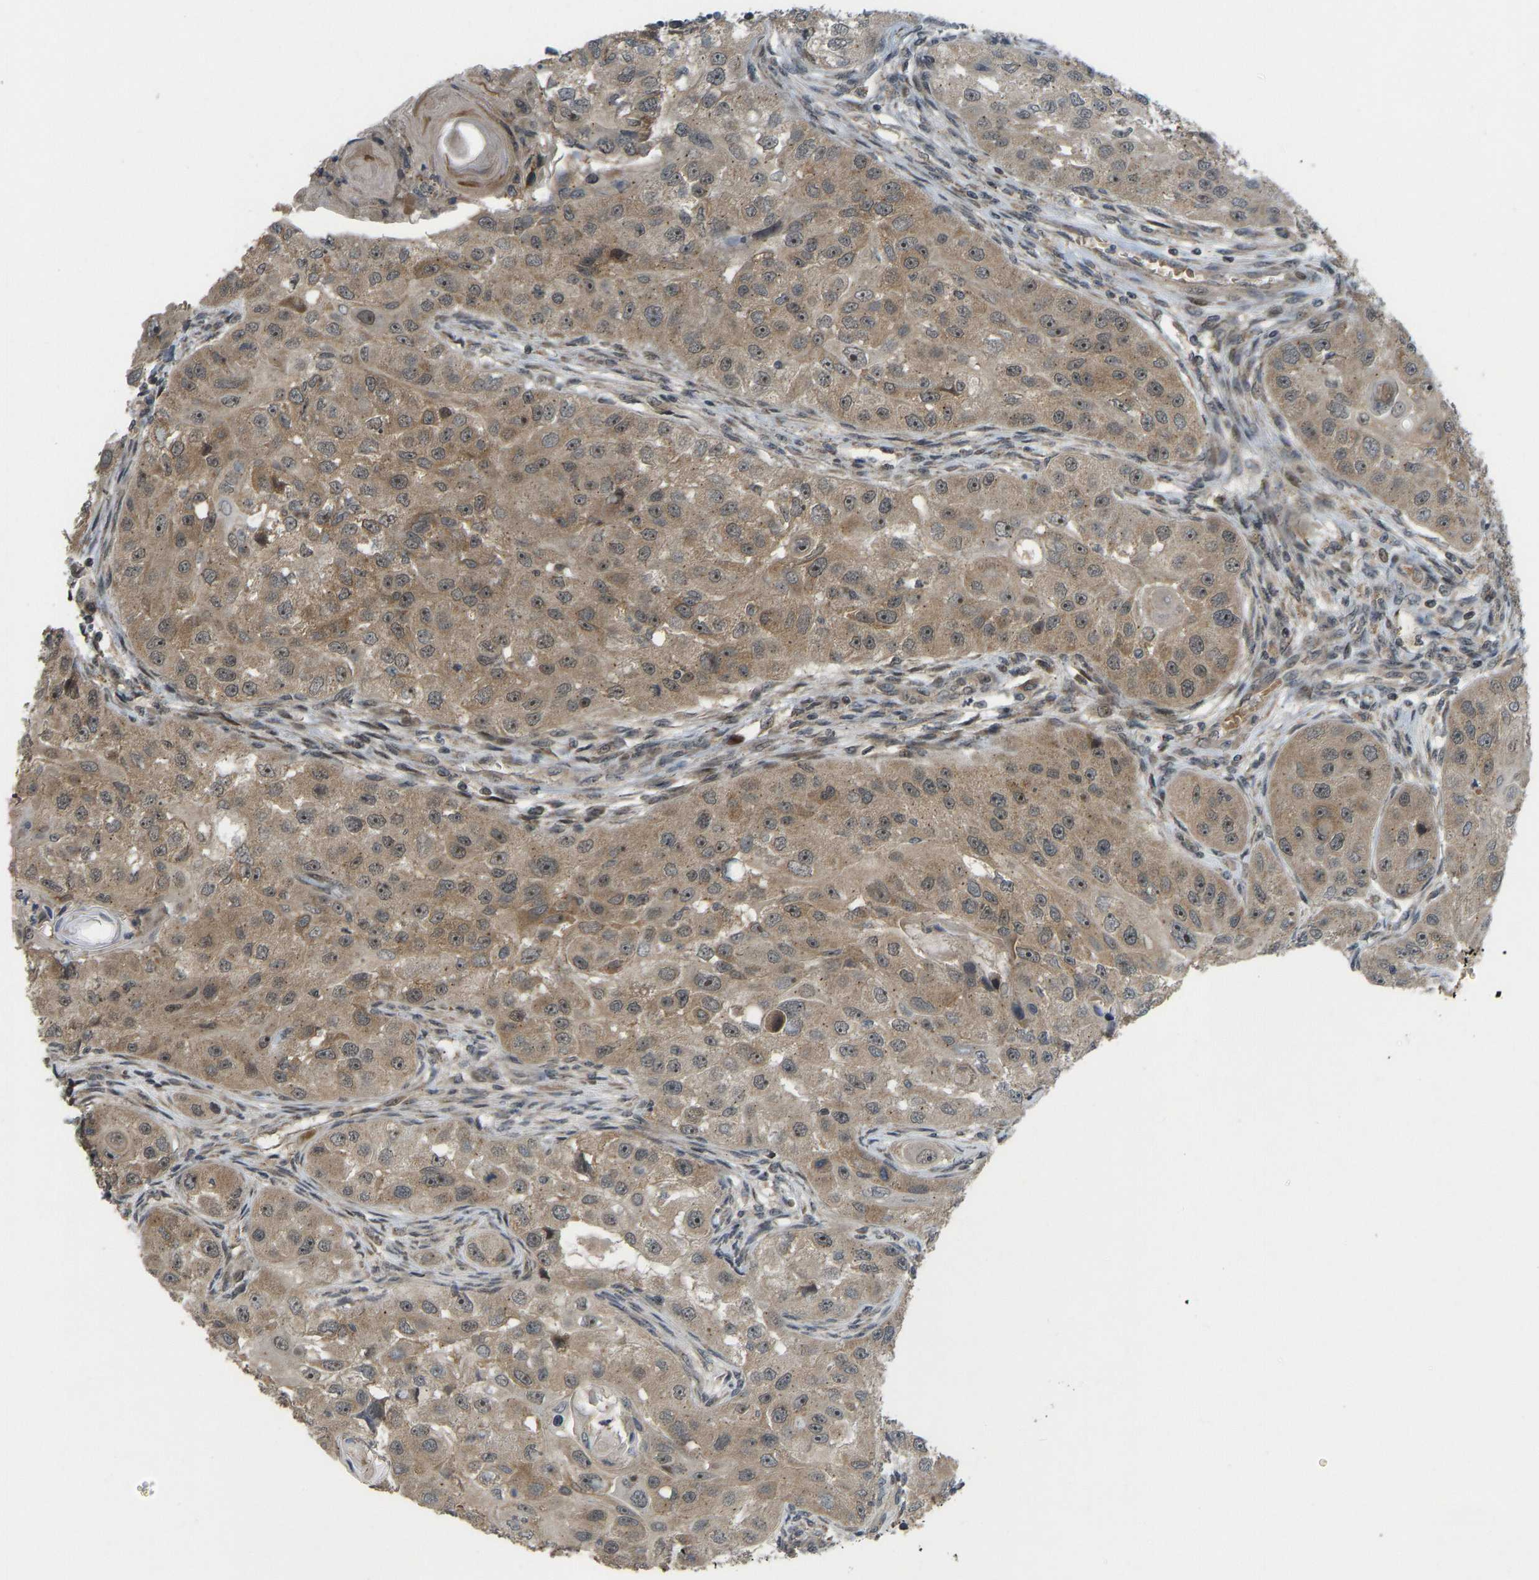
{"staining": {"intensity": "moderate", "quantity": ">75%", "location": "cytoplasmic/membranous,nuclear"}, "tissue": "head and neck cancer", "cell_type": "Tumor cells", "image_type": "cancer", "snomed": [{"axis": "morphology", "description": "Normal tissue, NOS"}, {"axis": "morphology", "description": "Squamous cell carcinoma, NOS"}, {"axis": "topography", "description": "Skeletal muscle"}, {"axis": "topography", "description": "Head-Neck"}], "caption": "IHC of head and neck cancer displays medium levels of moderate cytoplasmic/membranous and nuclear positivity in about >75% of tumor cells. Immunohistochemistry stains the protein of interest in brown and the nuclei are stained blue.", "gene": "ACADS", "patient": {"sex": "male", "age": 51}}